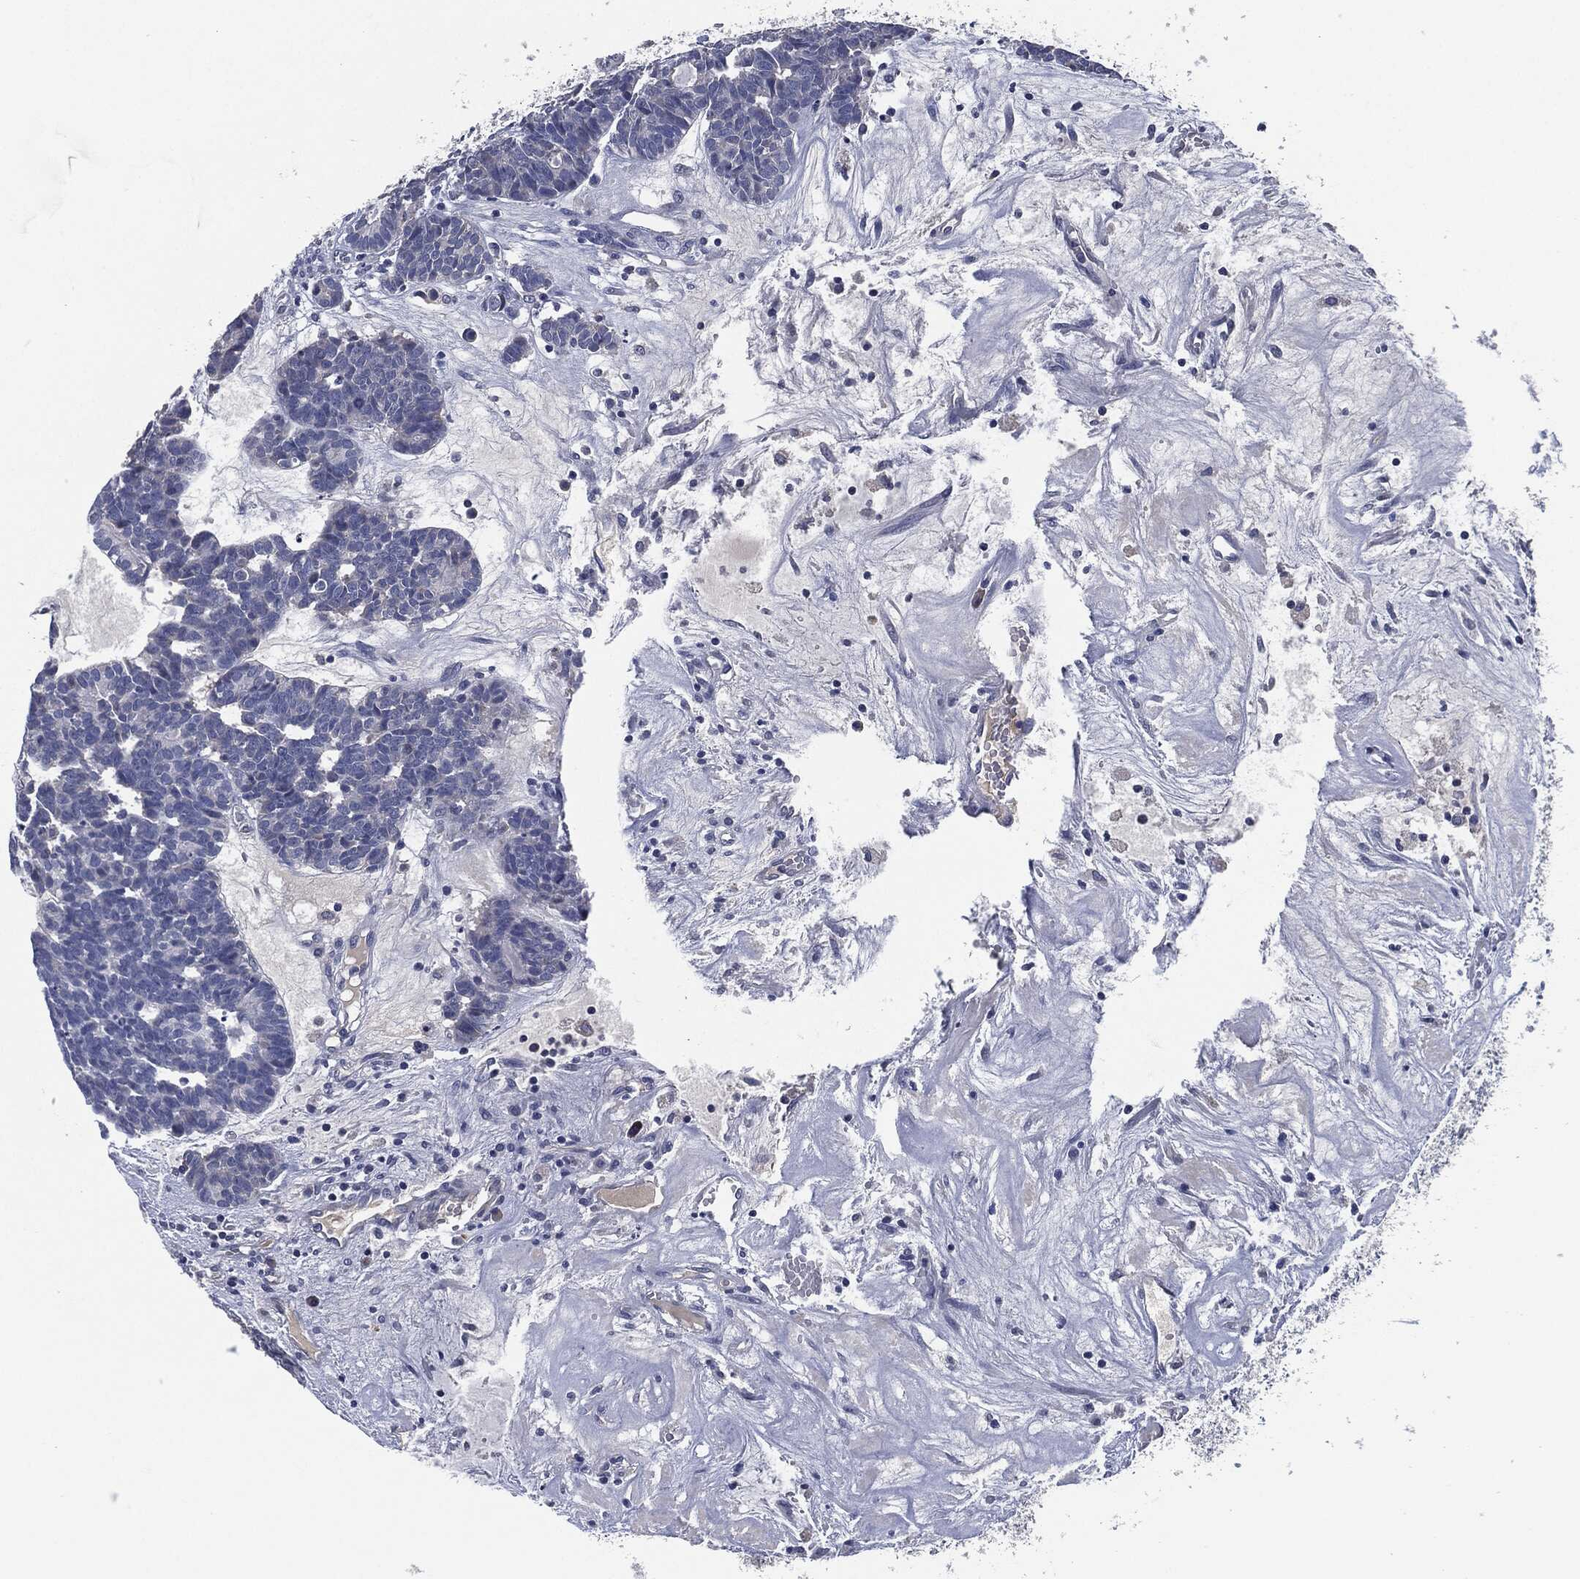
{"staining": {"intensity": "negative", "quantity": "none", "location": "none"}, "tissue": "head and neck cancer", "cell_type": "Tumor cells", "image_type": "cancer", "snomed": [{"axis": "morphology", "description": "Adenocarcinoma, NOS"}, {"axis": "topography", "description": "Head-Neck"}], "caption": "Adenocarcinoma (head and neck) stained for a protein using immunohistochemistry displays no expression tumor cells.", "gene": "IL2RG", "patient": {"sex": "female", "age": 81}}